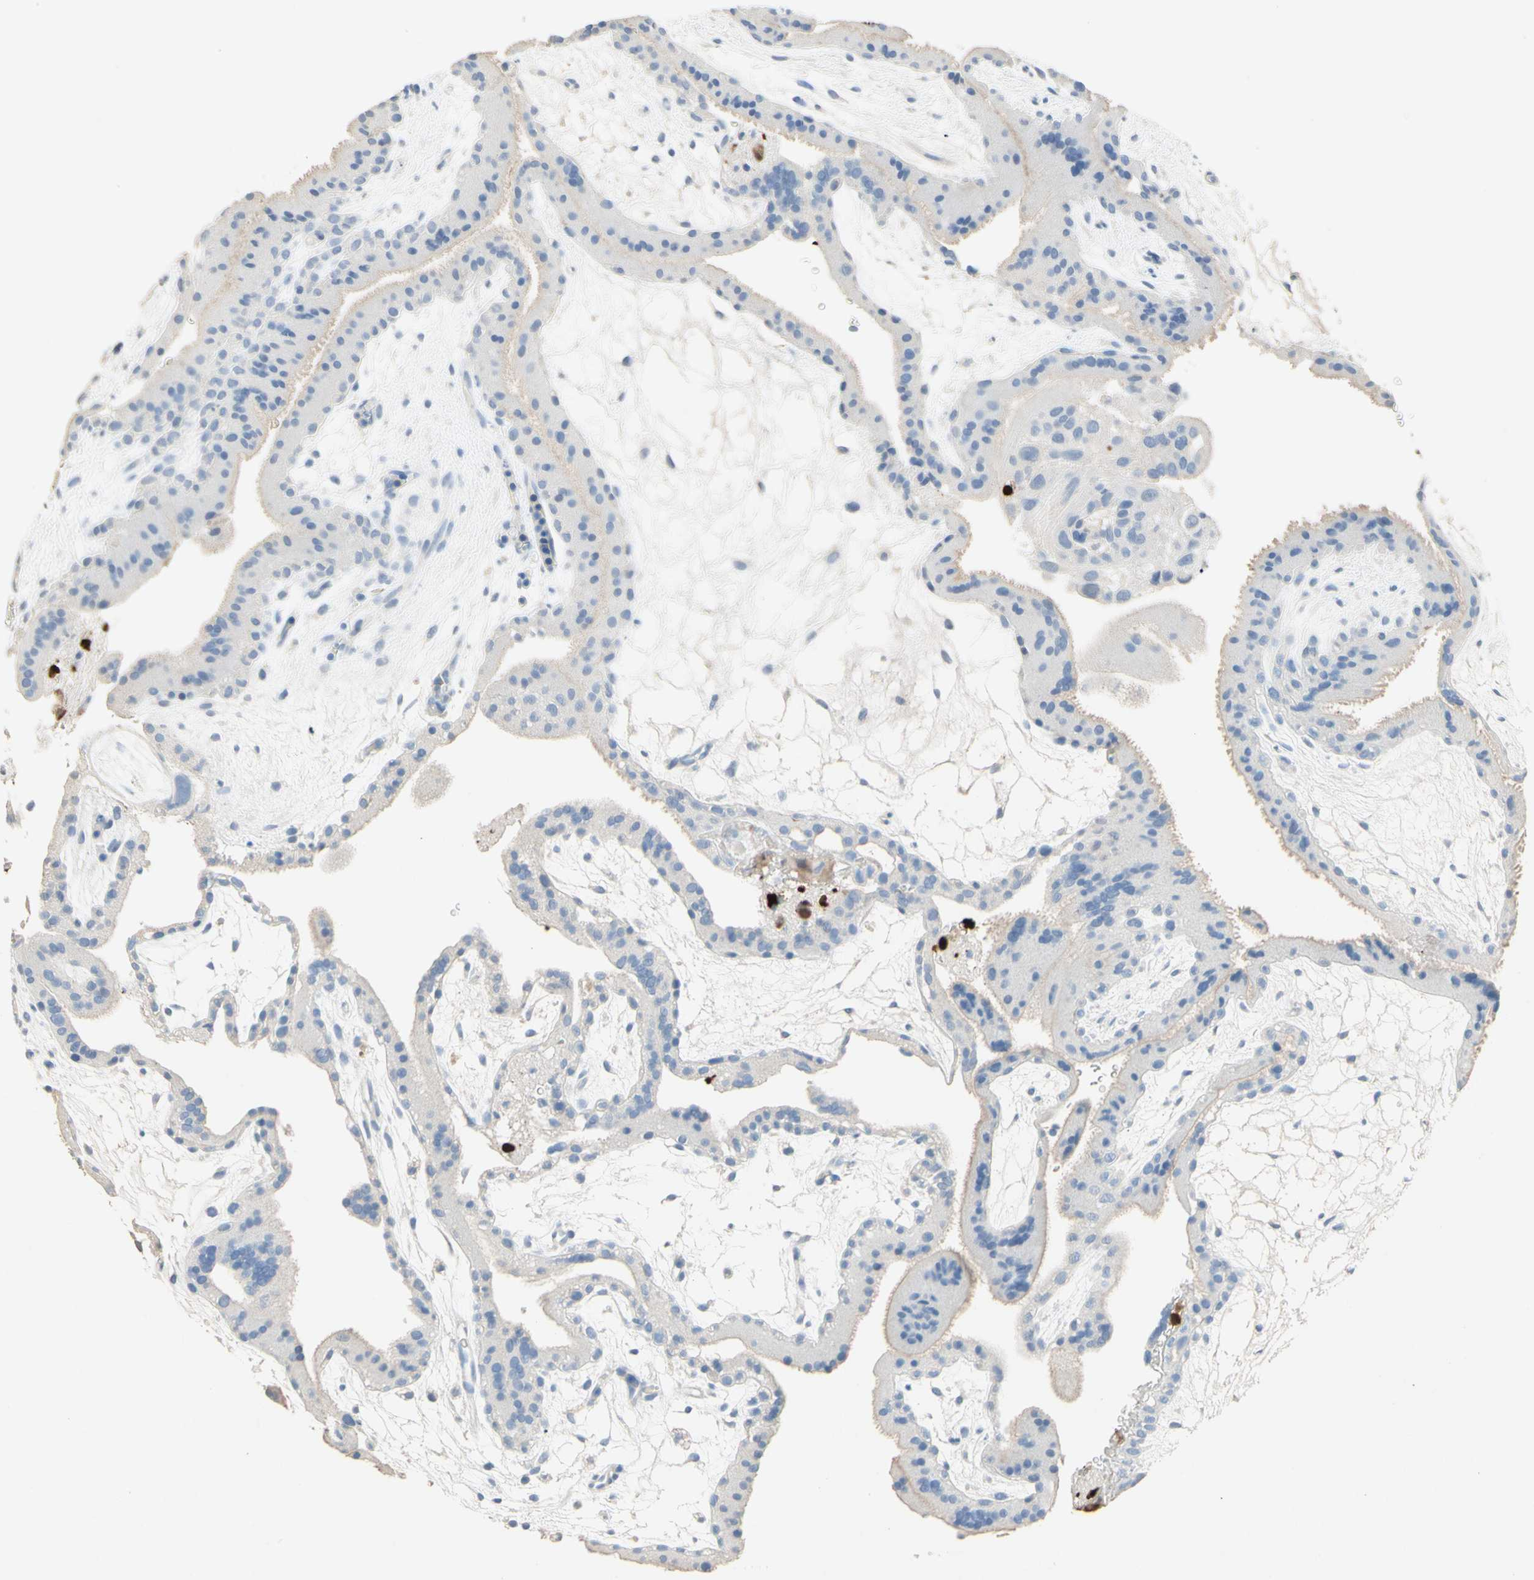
{"staining": {"intensity": "negative", "quantity": "none", "location": "none"}, "tissue": "placenta", "cell_type": "Trophoblastic cells", "image_type": "normal", "snomed": [{"axis": "morphology", "description": "Normal tissue, NOS"}, {"axis": "topography", "description": "Placenta"}], "caption": "This is an immunohistochemistry (IHC) image of unremarkable human placenta. There is no expression in trophoblastic cells.", "gene": "NFKBIZ", "patient": {"sex": "female", "age": 19}}